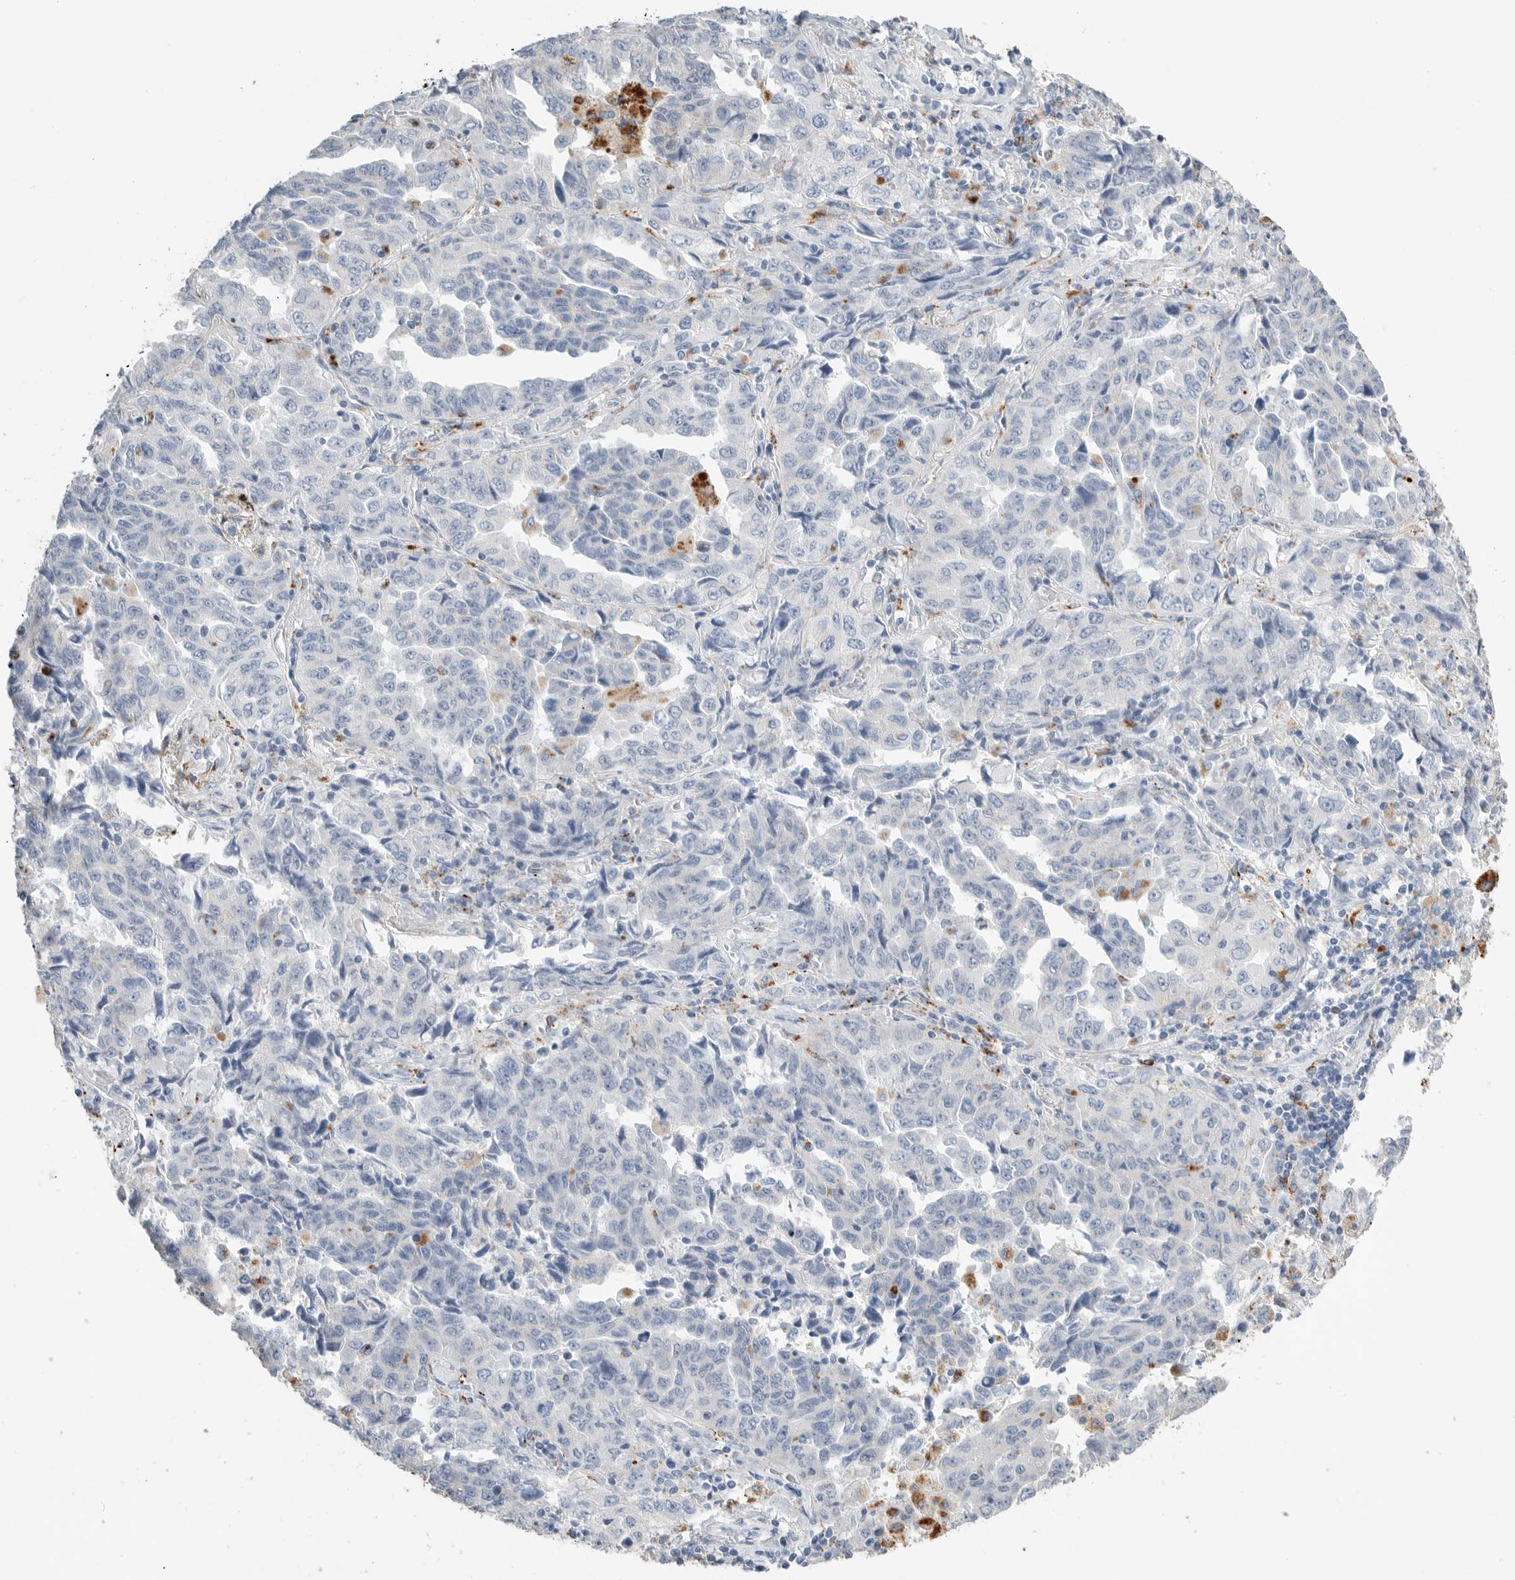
{"staining": {"intensity": "moderate", "quantity": "<25%", "location": "cytoplasmic/membranous"}, "tissue": "lung cancer", "cell_type": "Tumor cells", "image_type": "cancer", "snomed": [{"axis": "morphology", "description": "Adenocarcinoma, NOS"}, {"axis": "topography", "description": "Lung"}], "caption": "Moderate cytoplasmic/membranous expression is appreciated in about <25% of tumor cells in lung cancer. The staining was performed using DAB, with brown indicating positive protein expression. Nuclei are stained blue with hematoxylin.", "gene": "GGH", "patient": {"sex": "female", "age": 51}}